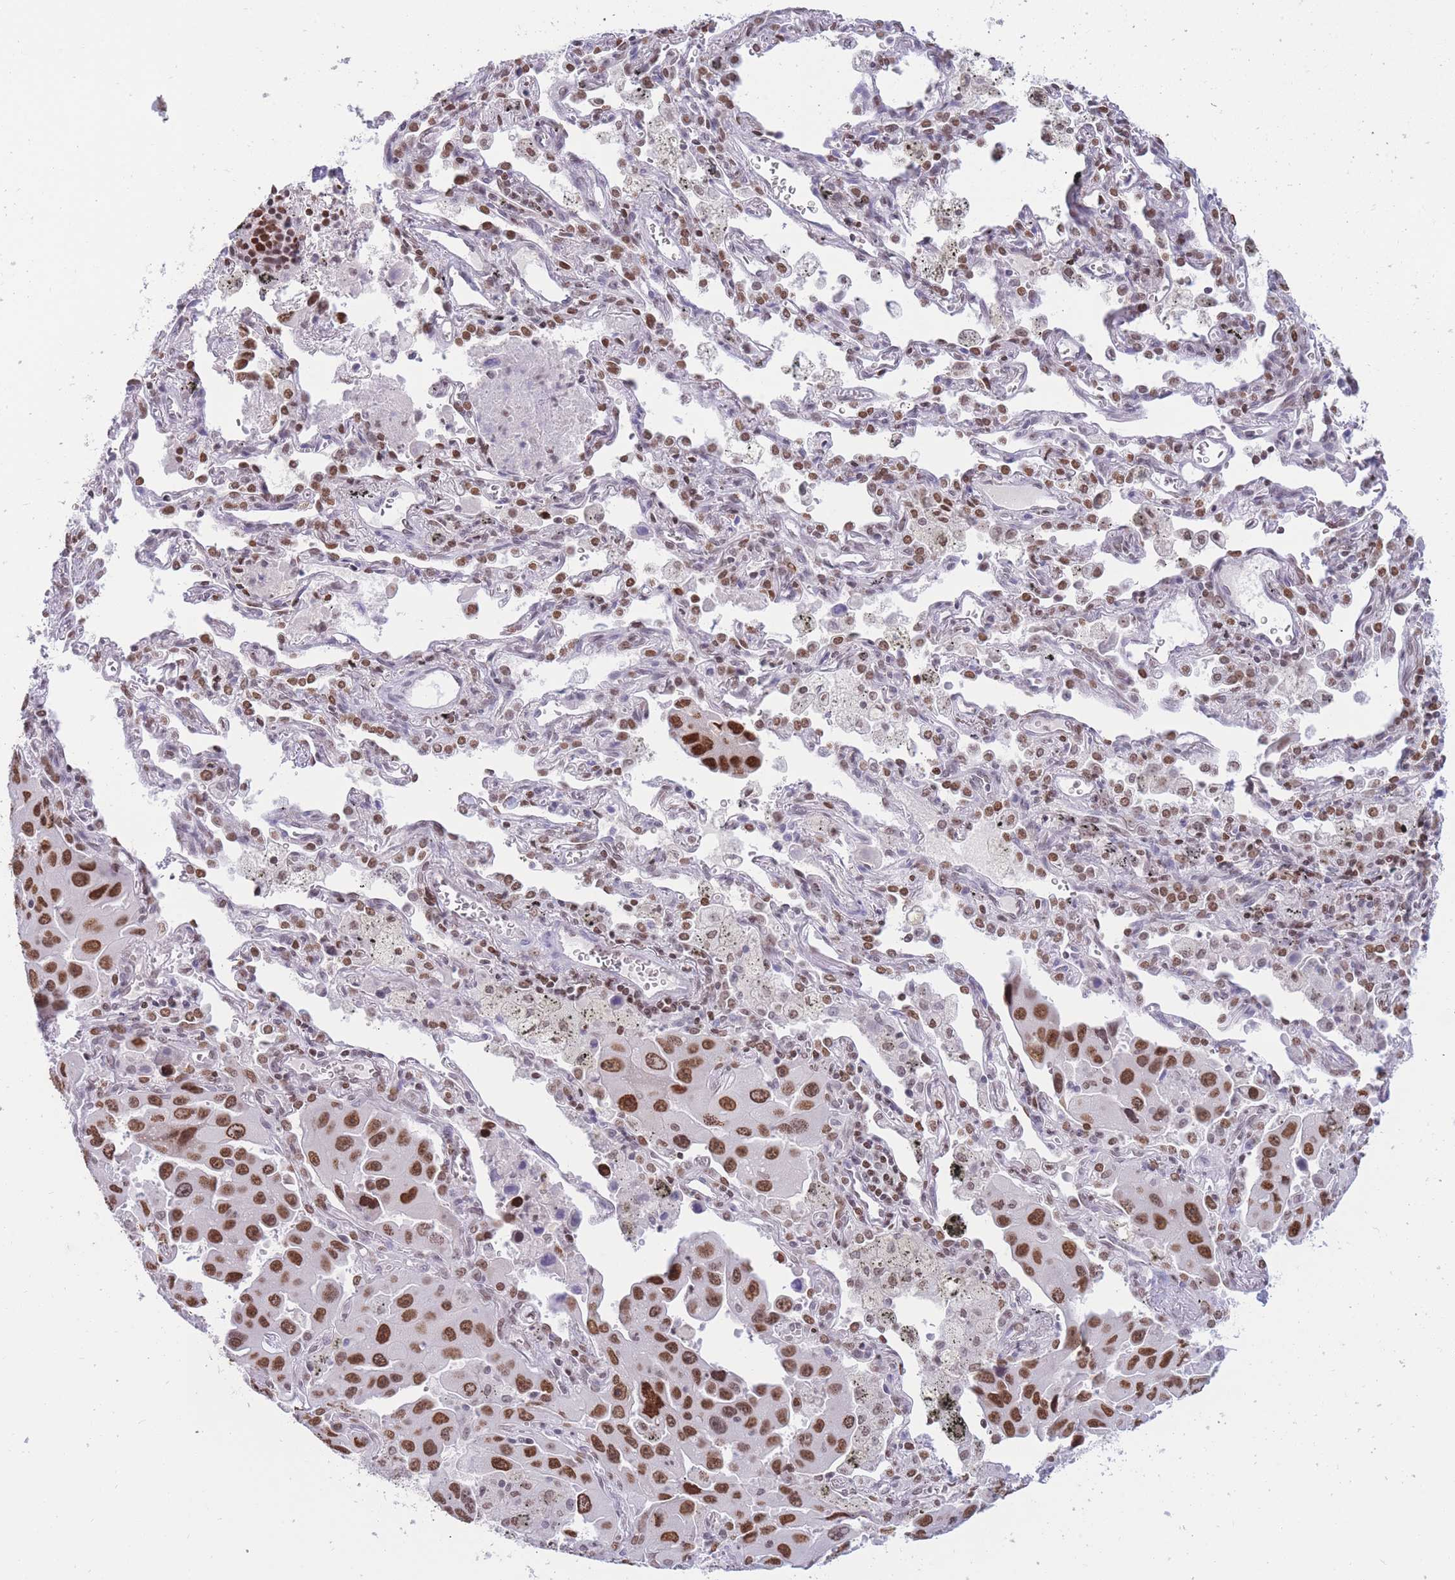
{"staining": {"intensity": "strong", "quantity": ">75%", "location": "nuclear"}, "tissue": "lung cancer", "cell_type": "Tumor cells", "image_type": "cancer", "snomed": [{"axis": "morphology", "description": "Adenocarcinoma, NOS"}, {"axis": "topography", "description": "Lung"}], "caption": "Protein expression by immunohistochemistry demonstrates strong nuclear staining in approximately >75% of tumor cells in lung cancer (adenocarcinoma). (IHC, brightfield microscopy, high magnification).", "gene": "HMGN1", "patient": {"sex": "male", "age": 66}}